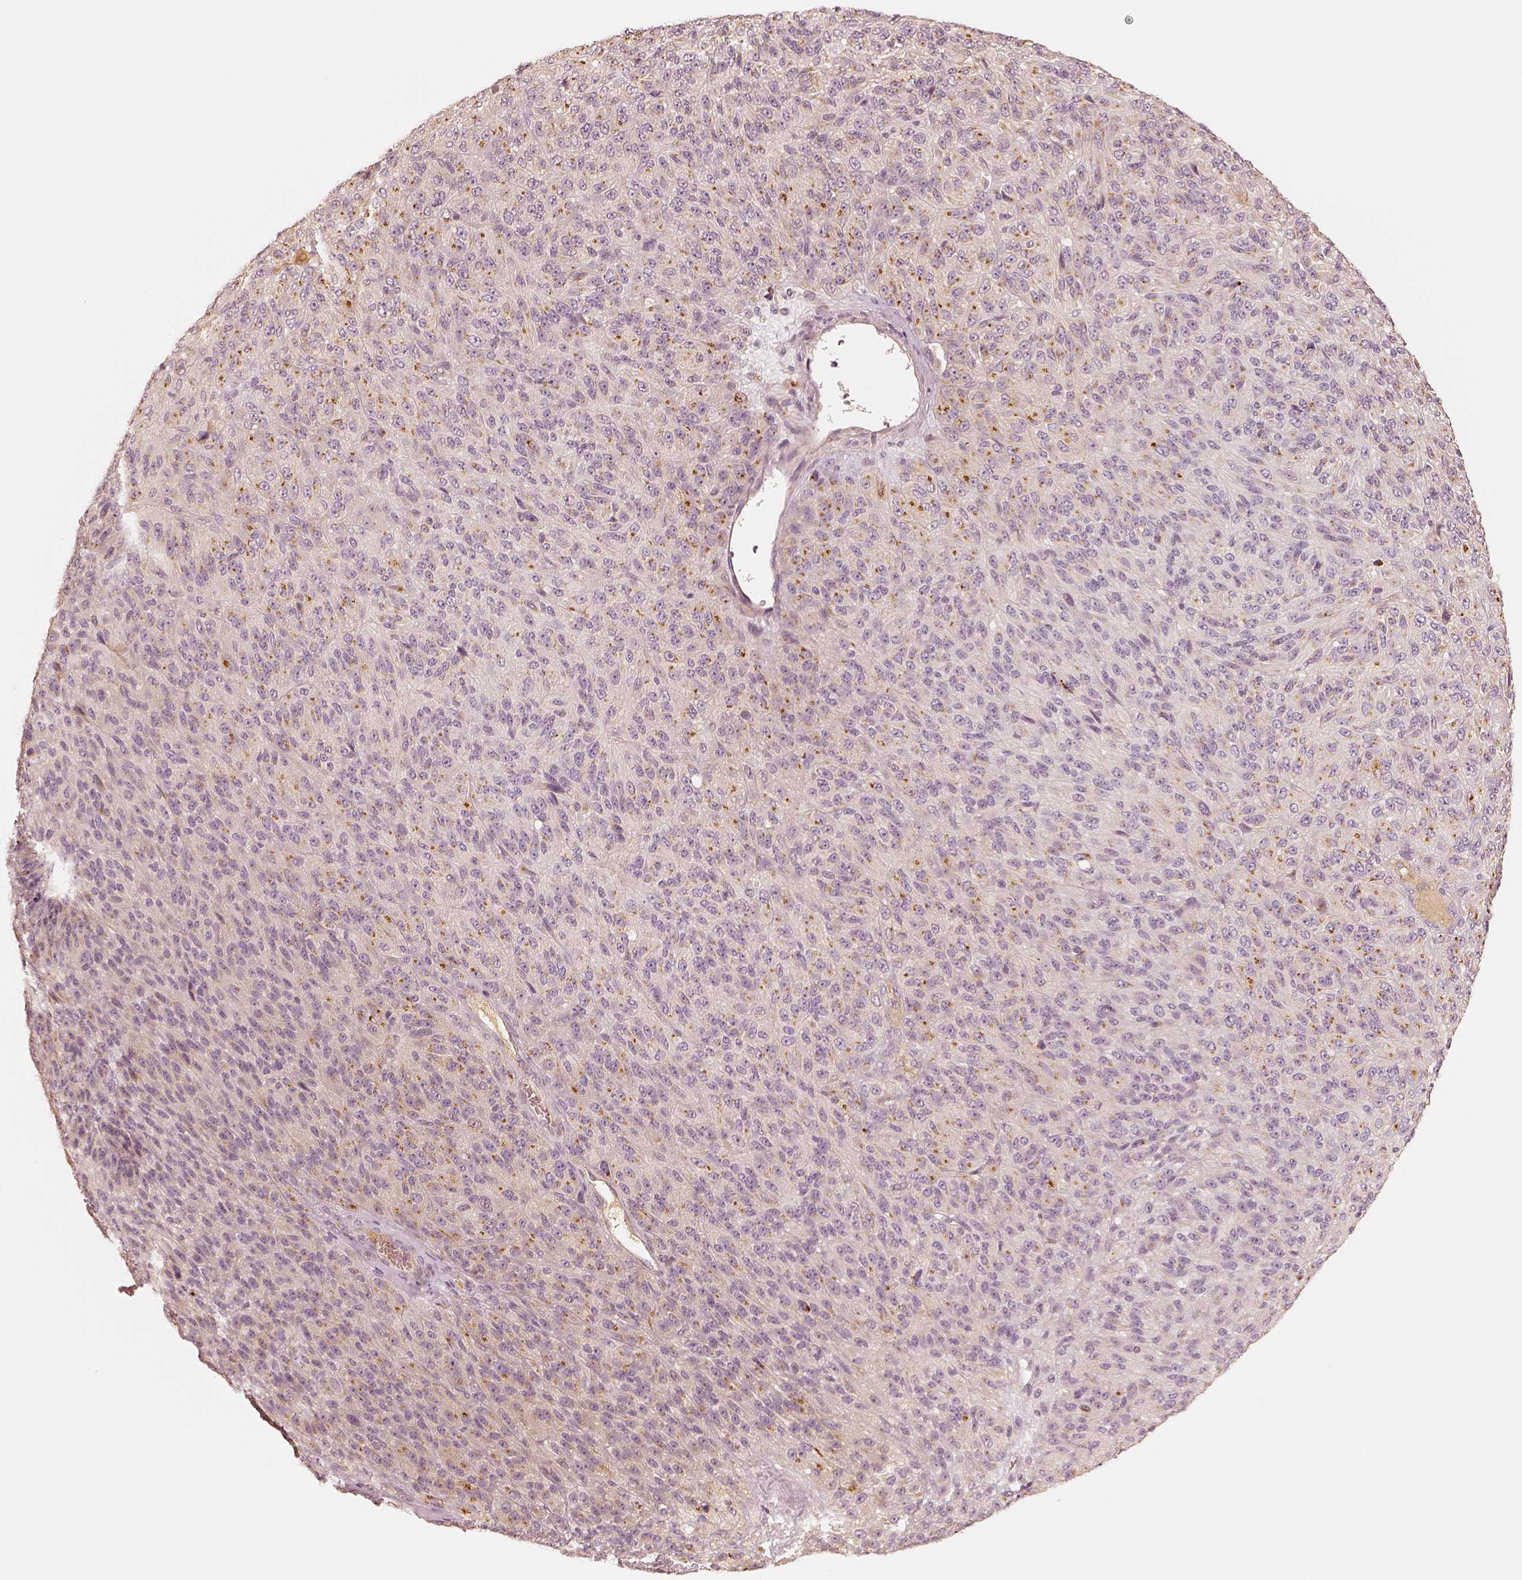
{"staining": {"intensity": "weak", "quantity": "<25%", "location": "cytoplasmic/membranous"}, "tissue": "melanoma", "cell_type": "Tumor cells", "image_type": "cancer", "snomed": [{"axis": "morphology", "description": "Malignant melanoma, Metastatic site"}, {"axis": "topography", "description": "Brain"}], "caption": "Human melanoma stained for a protein using immunohistochemistry demonstrates no staining in tumor cells.", "gene": "GORASP2", "patient": {"sex": "female", "age": 56}}